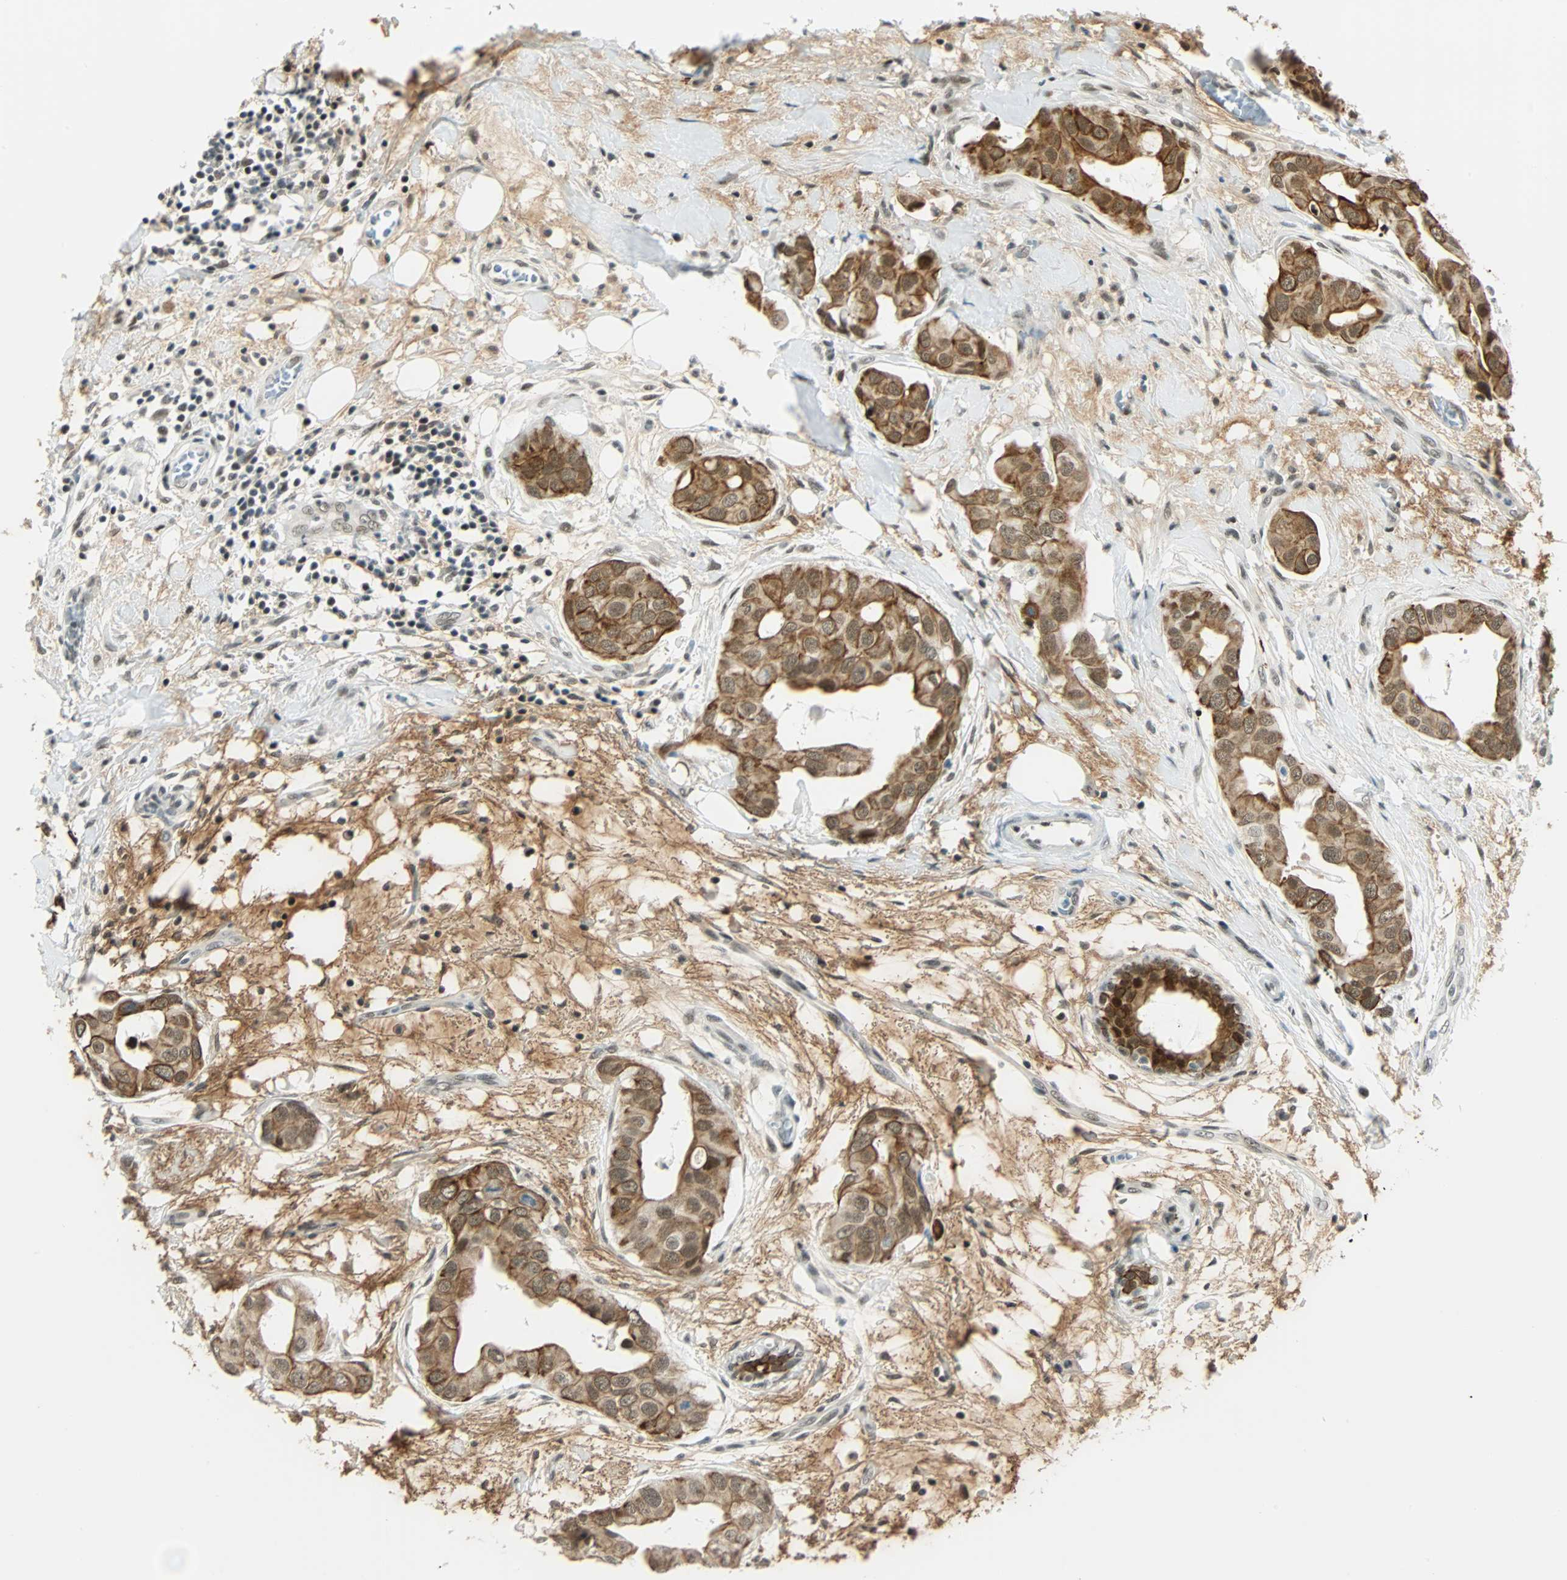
{"staining": {"intensity": "strong", "quantity": ">75%", "location": "cytoplasmic/membranous,nuclear"}, "tissue": "breast cancer", "cell_type": "Tumor cells", "image_type": "cancer", "snomed": [{"axis": "morphology", "description": "Duct carcinoma"}, {"axis": "topography", "description": "Breast"}], "caption": "Infiltrating ductal carcinoma (breast) stained for a protein exhibits strong cytoplasmic/membranous and nuclear positivity in tumor cells.", "gene": "NELFE", "patient": {"sex": "female", "age": 40}}